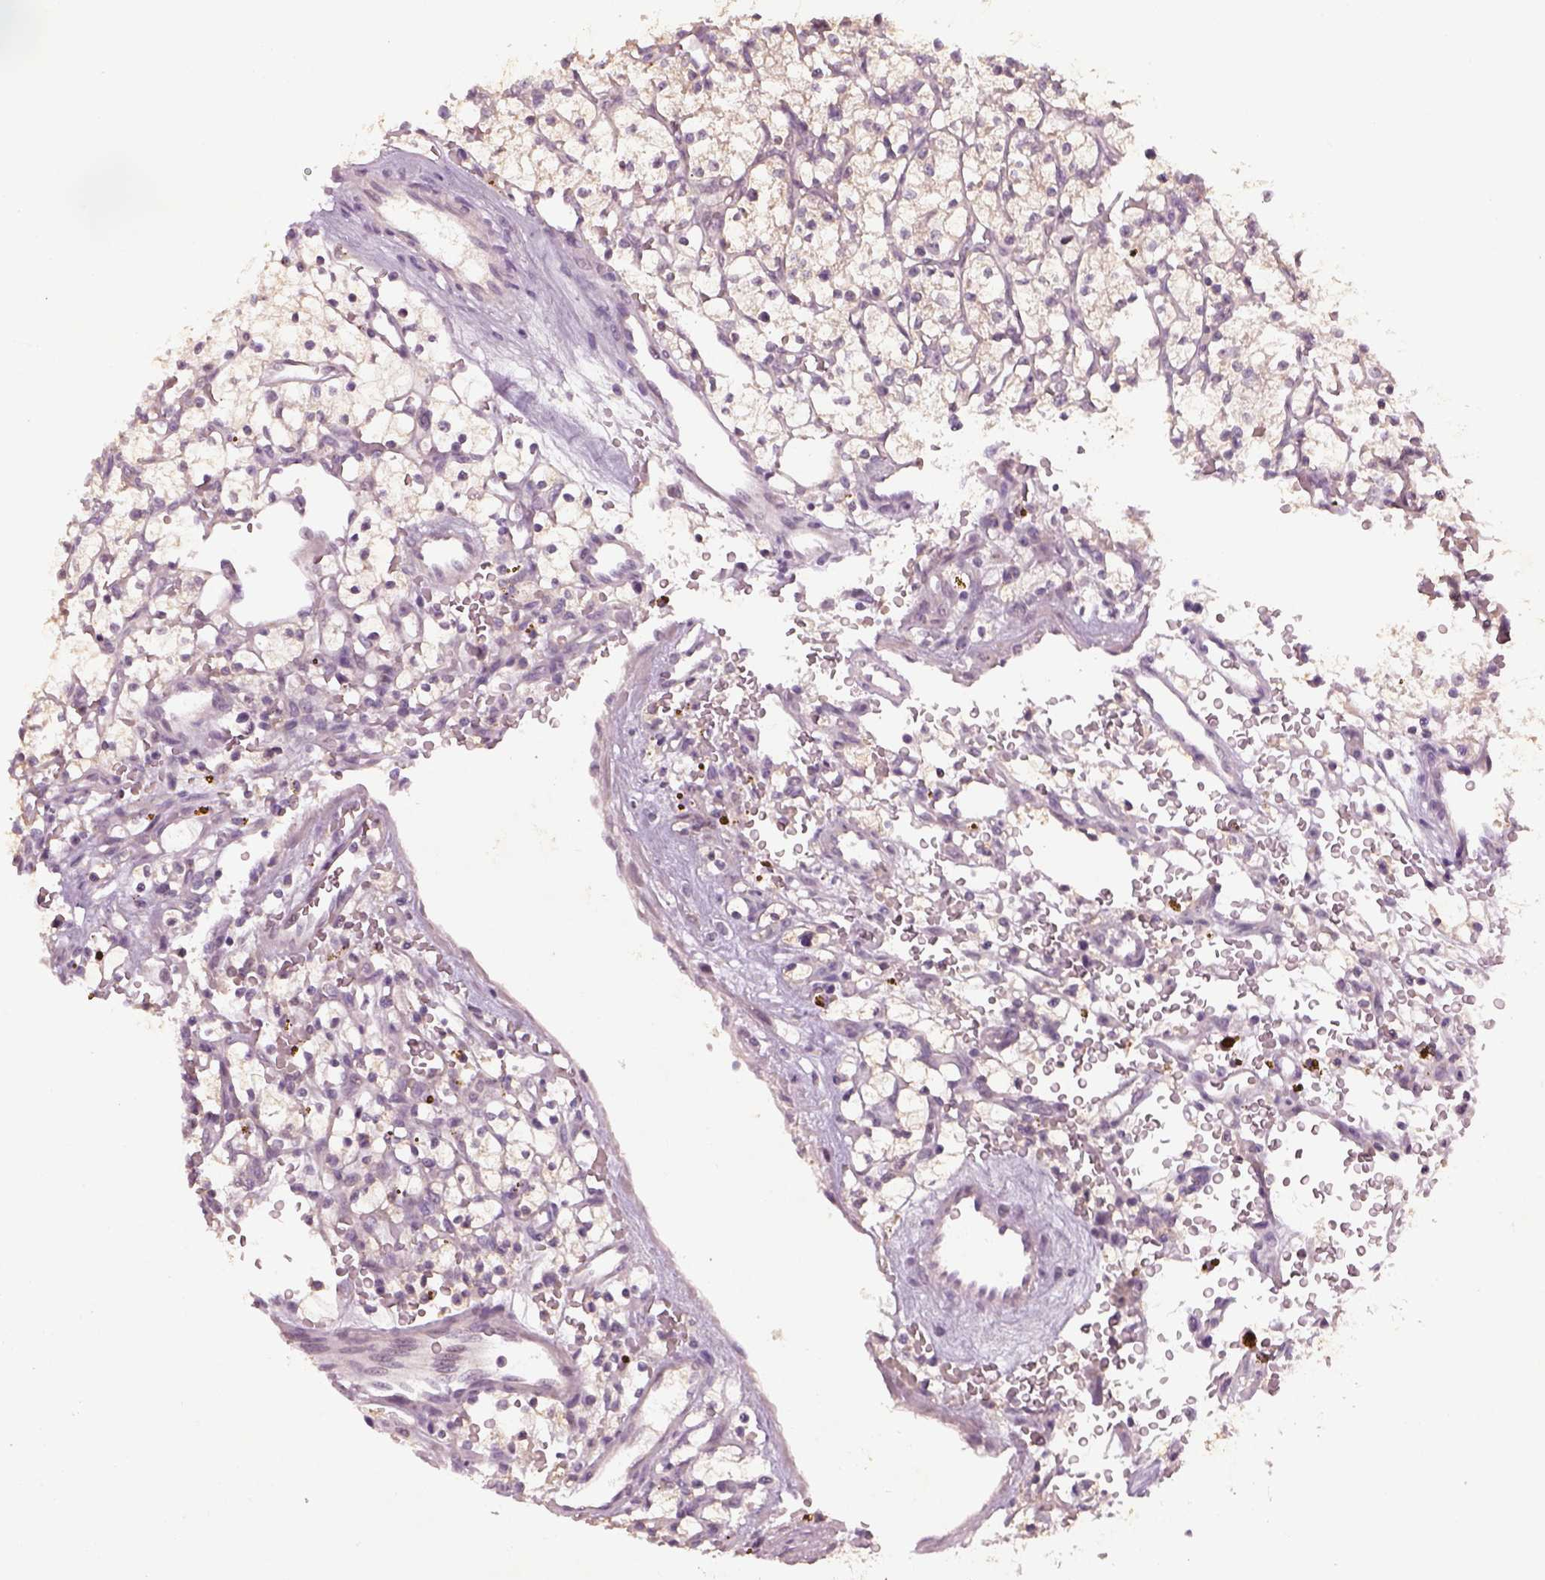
{"staining": {"intensity": "negative", "quantity": "none", "location": "none"}, "tissue": "renal cancer", "cell_type": "Tumor cells", "image_type": "cancer", "snomed": [{"axis": "morphology", "description": "Adenocarcinoma, NOS"}, {"axis": "topography", "description": "Kidney"}], "caption": "Renal cancer (adenocarcinoma) was stained to show a protein in brown. There is no significant staining in tumor cells.", "gene": "GDNF", "patient": {"sex": "female", "age": 64}}